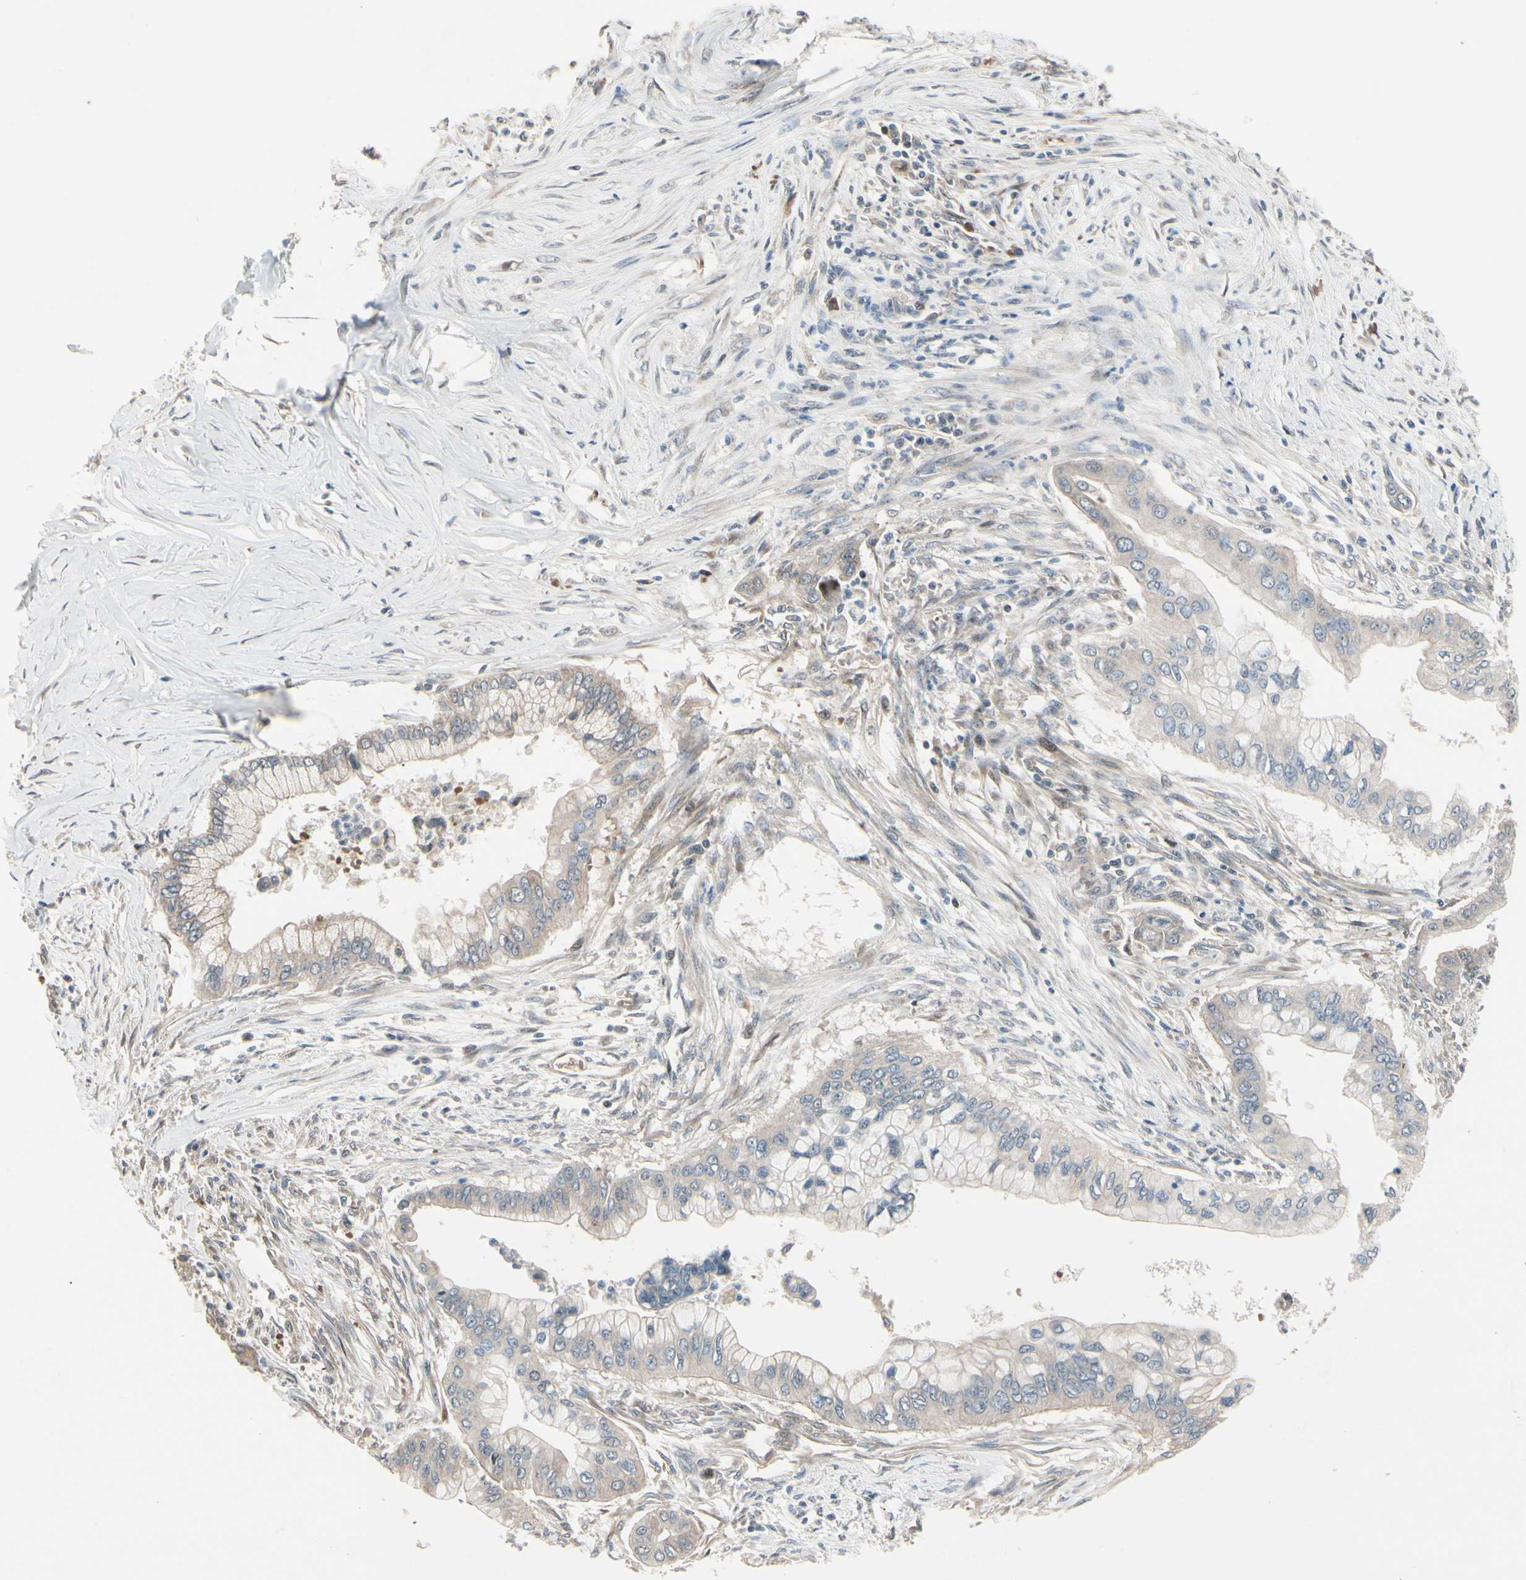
{"staining": {"intensity": "negative", "quantity": "none", "location": "none"}, "tissue": "pancreatic cancer", "cell_type": "Tumor cells", "image_type": "cancer", "snomed": [{"axis": "morphology", "description": "Adenocarcinoma, NOS"}, {"axis": "topography", "description": "Pancreas"}], "caption": "An immunohistochemistry (IHC) photomicrograph of pancreatic adenocarcinoma is shown. There is no staining in tumor cells of pancreatic adenocarcinoma.", "gene": "SNX29", "patient": {"sex": "male", "age": 59}}